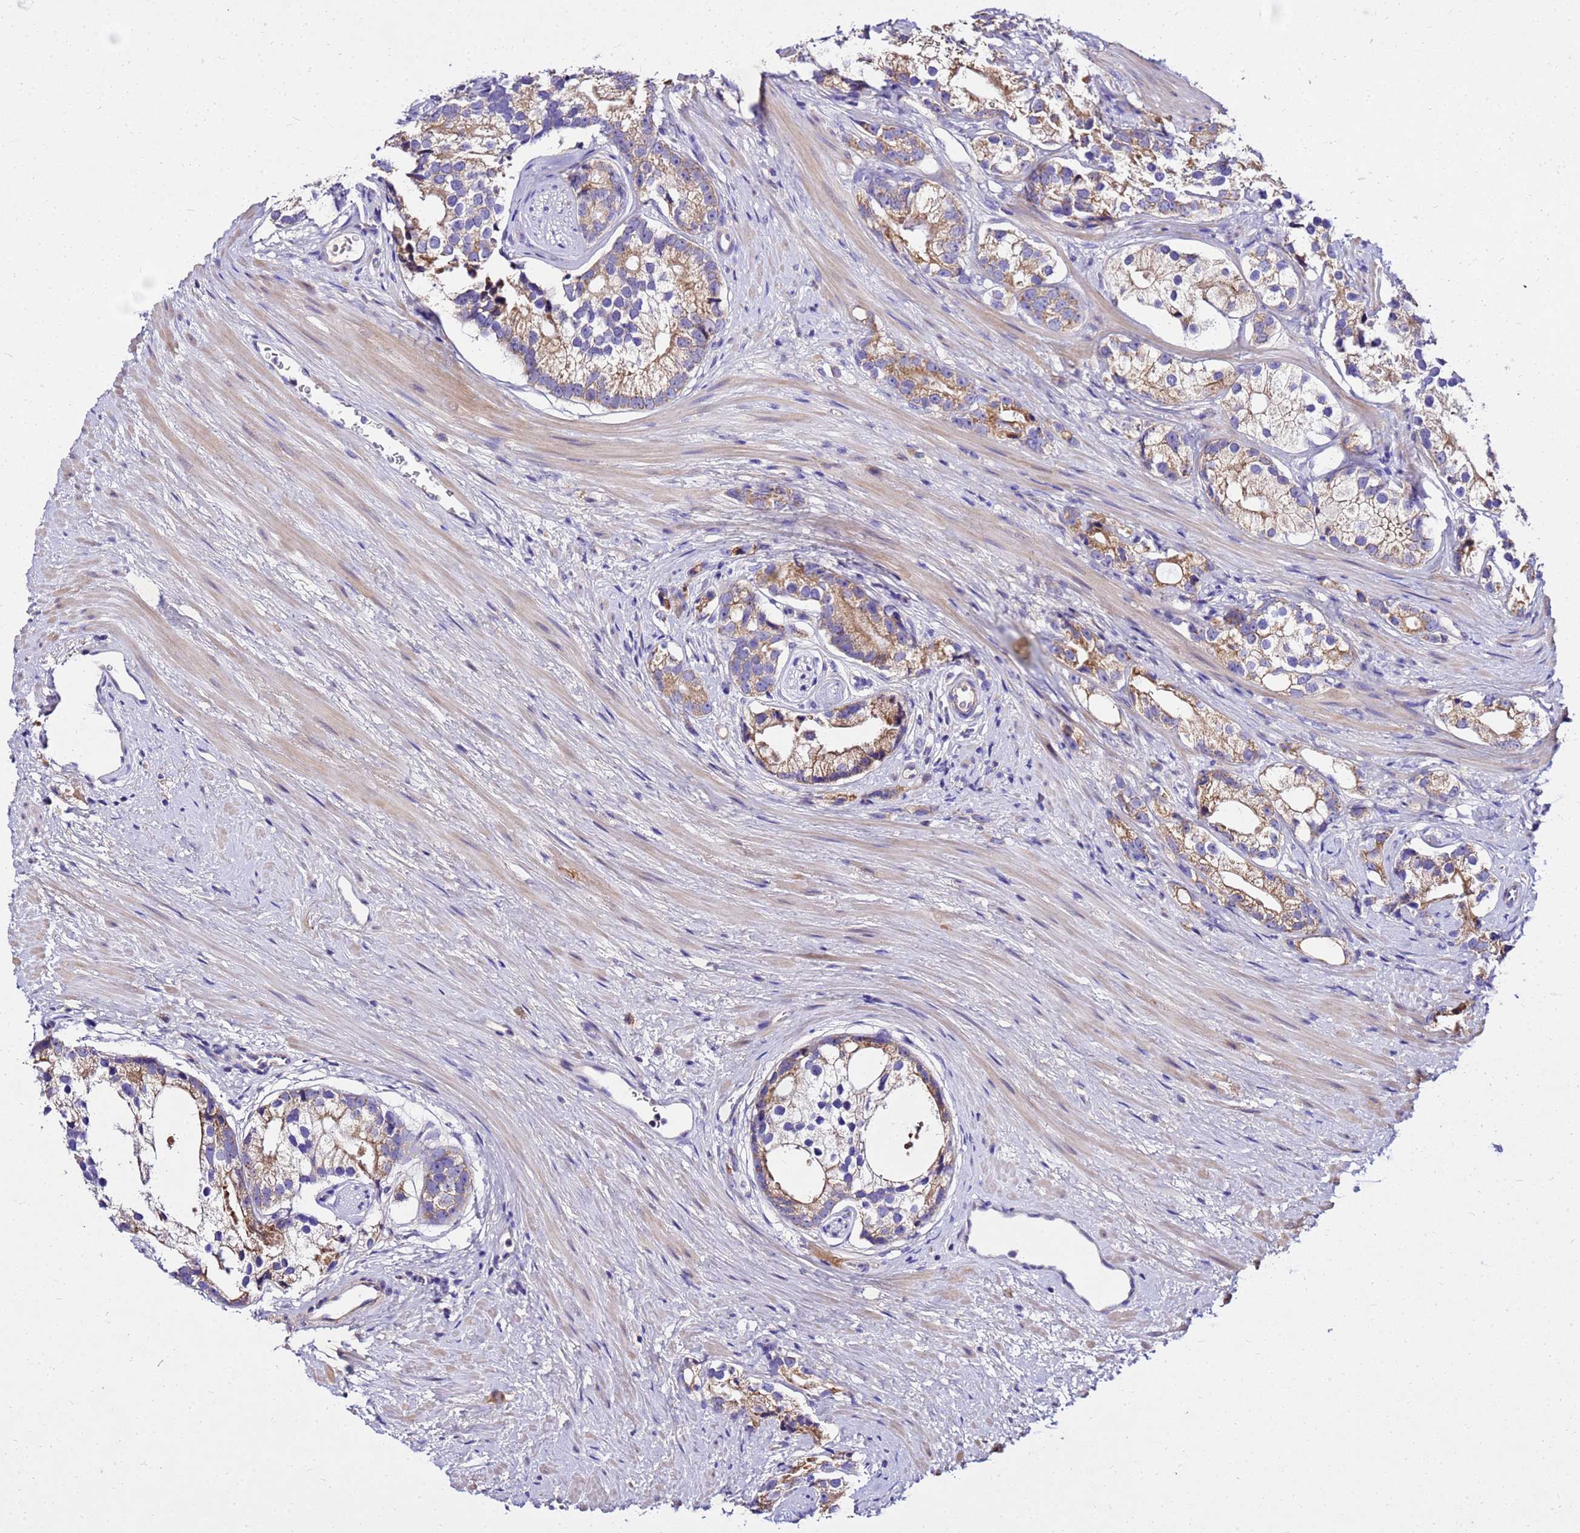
{"staining": {"intensity": "moderate", "quantity": ">75%", "location": "cytoplasmic/membranous"}, "tissue": "prostate cancer", "cell_type": "Tumor cells", "image_type": "cancer", "snomed": [{"axis": "morphology", "description": "Adenocarcinoma, High grade"}, {"axis": "topography", "description": "Prostate"}], "caption": "Human prostate cancer stained for a protein (brown) reveals moderate cytoplasmic/membranous positive expression in approximately >75% of tumor cells.", "gene": "COX14", "patient": {"sex": "male", "age": 75}}